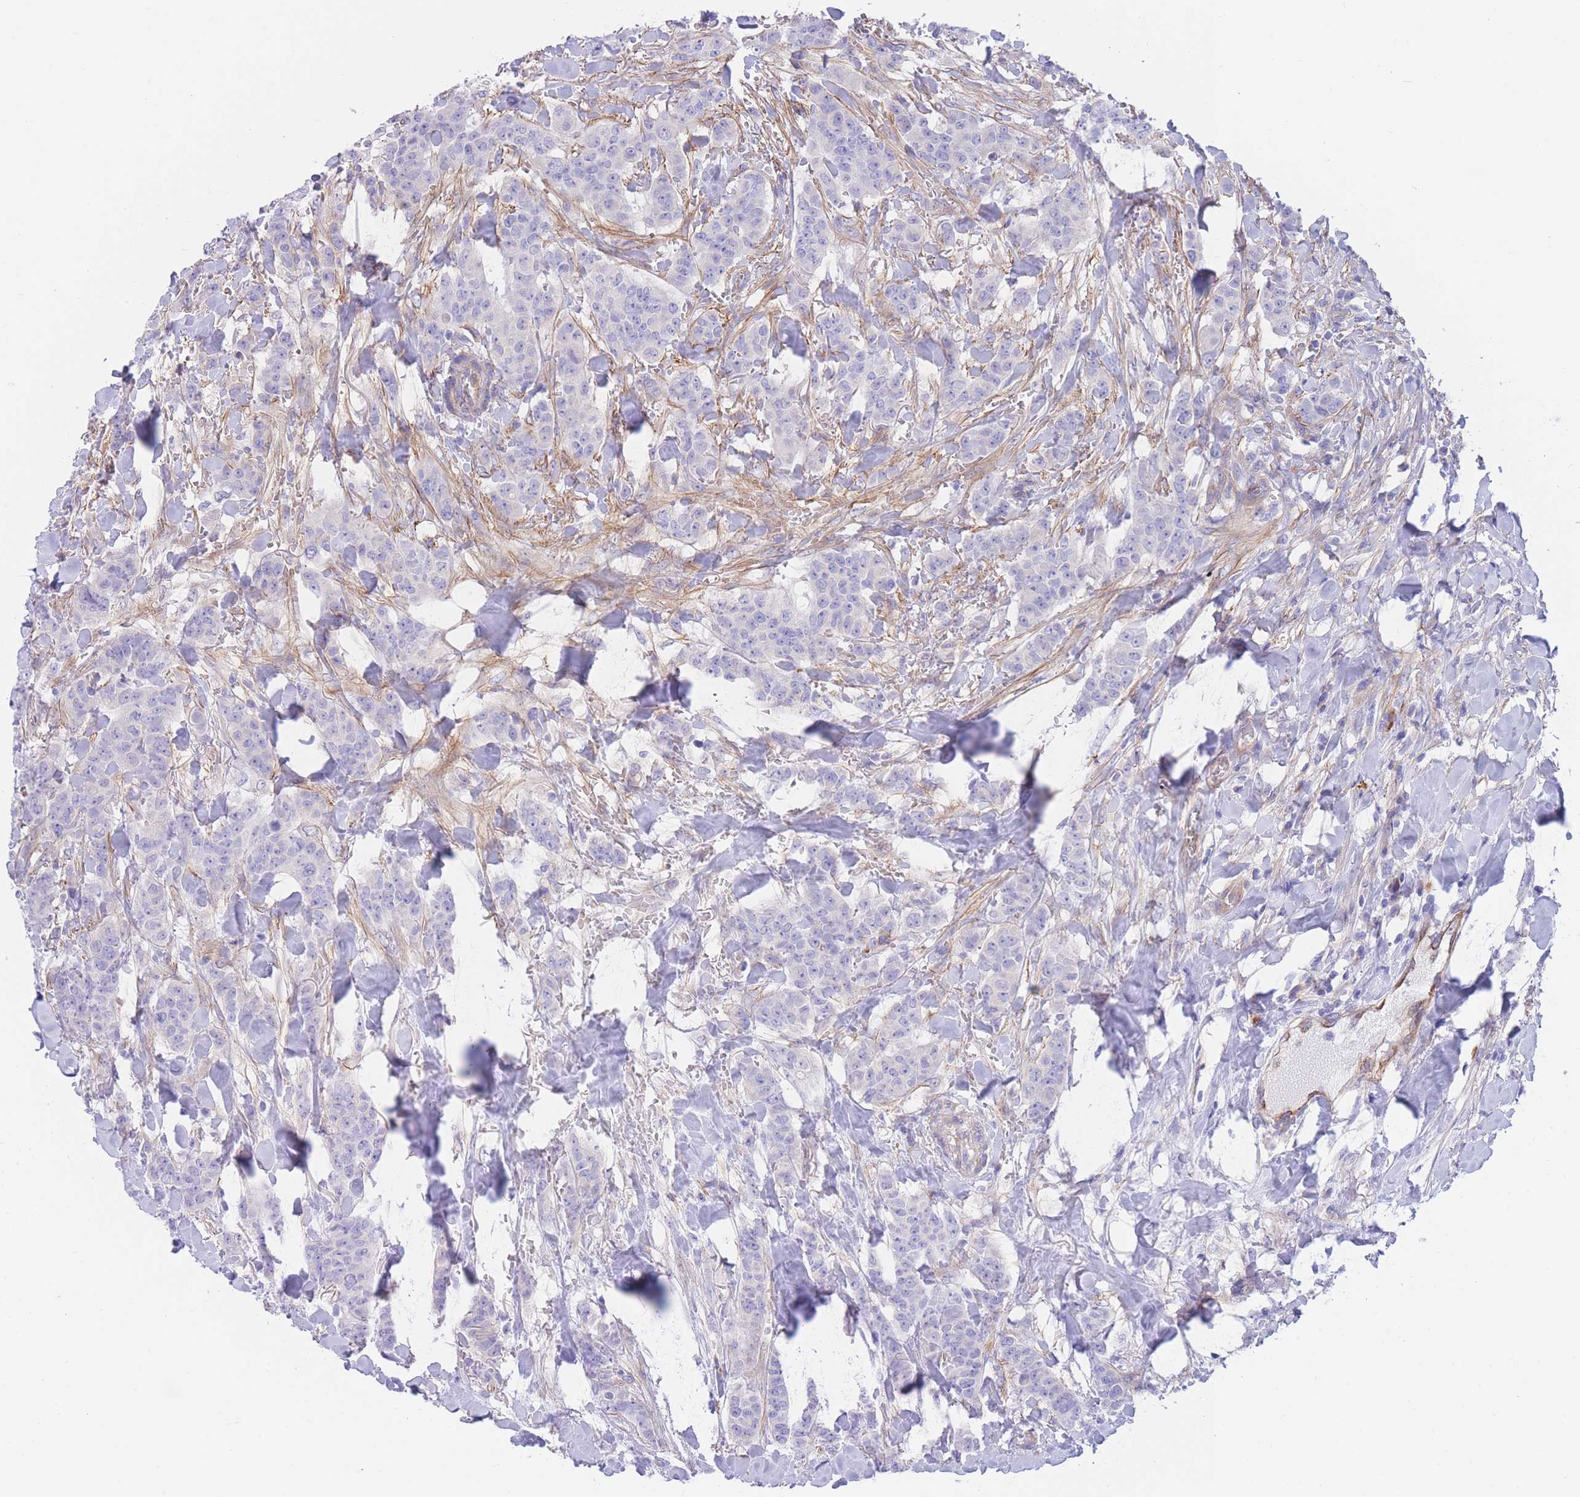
{"staining": {"intensity": "negative", "quantity": "none", "location": "none"}, "tissue": "breast cancer", "cell_type": "Tumor cells", "image_type": "cancer", "snomed": [{"axis": "morphology", "description": "Duct carcinoma"}, {"axis": "topography", "description": "Breast"}], "caption": "Breast cancer stained for a protein using IHC exhibits no positivity tumor cells.", "gene": "DET1", "patient": {"sex": "female", "age": 40}}